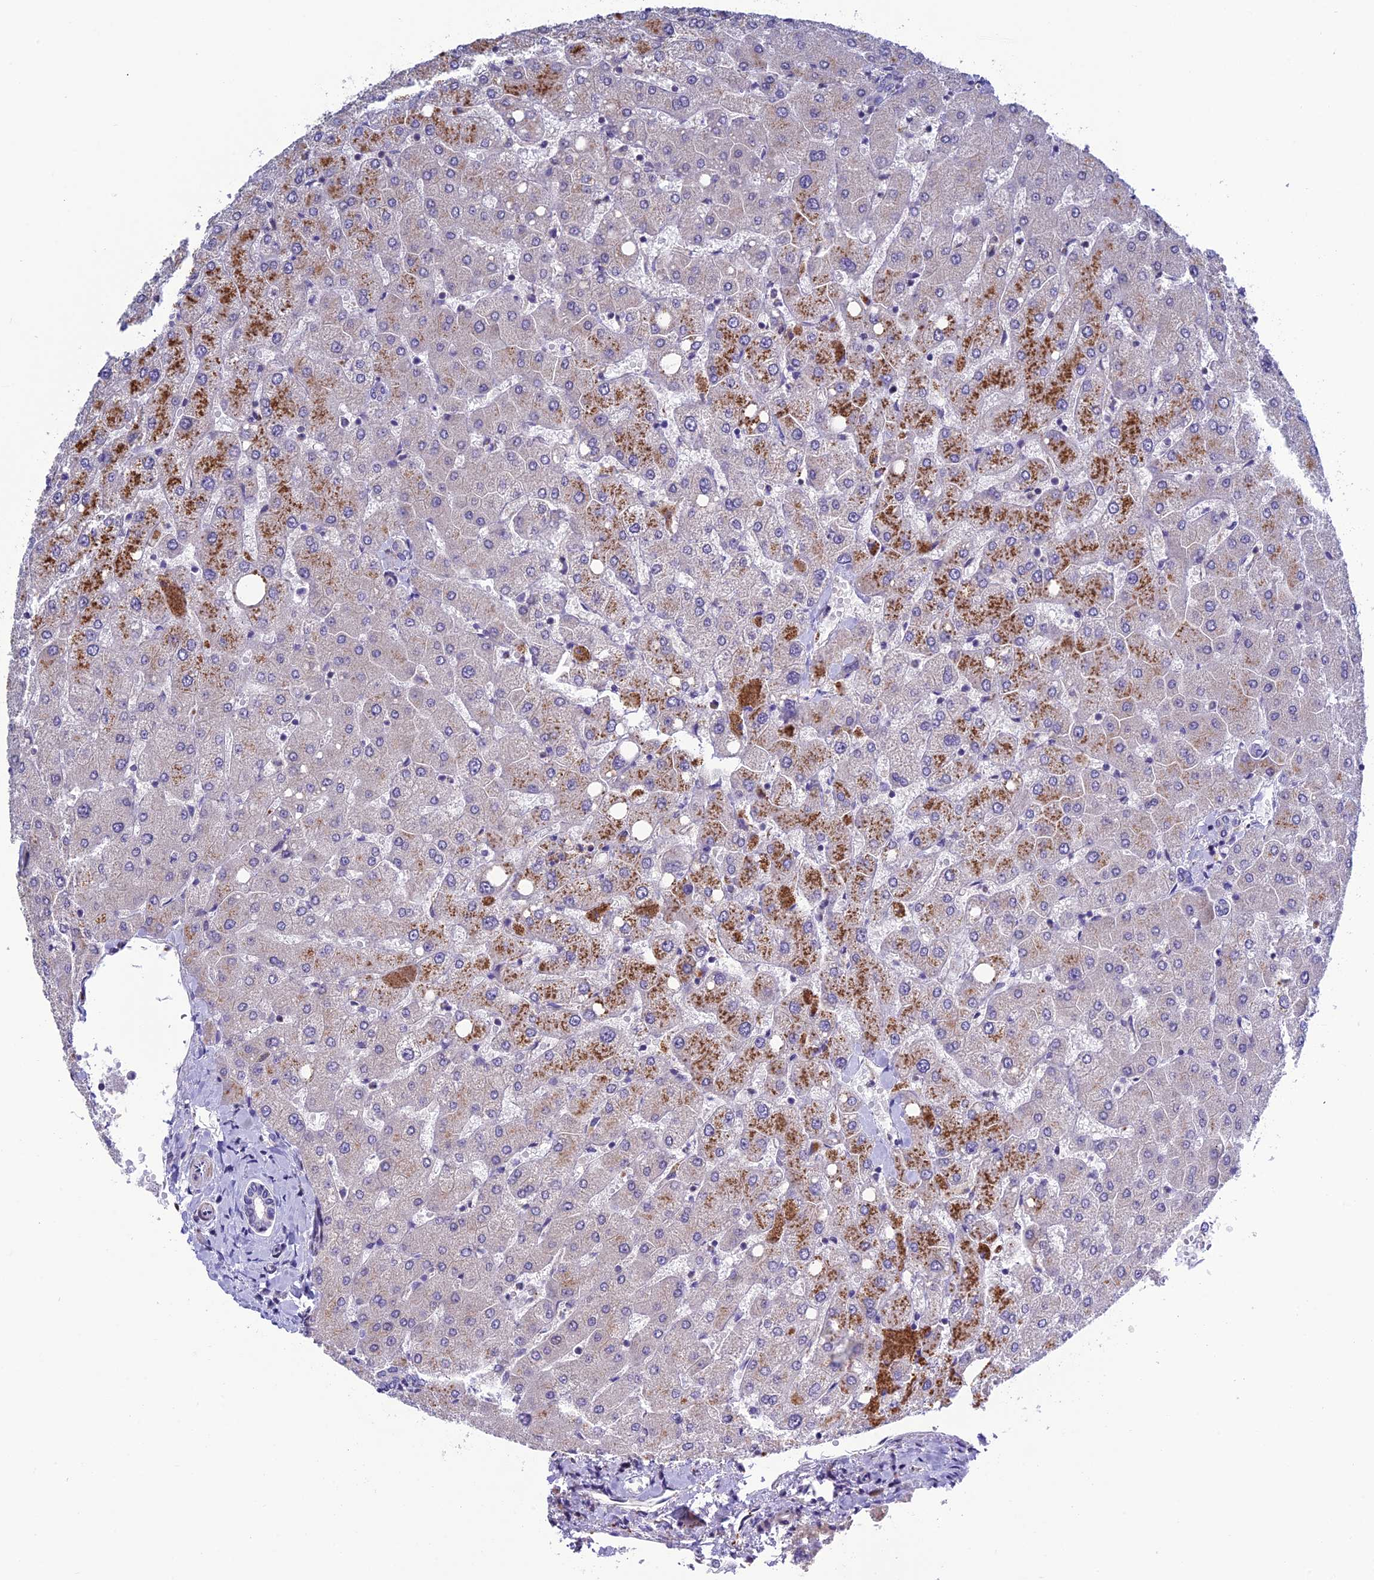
{"staining": {"intensity": "negative", "quantity": "none", "location": "none"}, "tissue": "liver", "cell_type": "Cholangiocytes", "image_type": "normal", "snomed": [{"axis": "morphology", "description": "Normal tissue, NOS"}, {"axis": "topography", "description": "Liver"}], "caption": "DAB (3,3'-diaminobenzidine) immunohistochemical staining of normal liver shows no significant staining in cholangiocytes.", "gene": "FAM178B", "patient": {"sex": "female", "age": 54}}